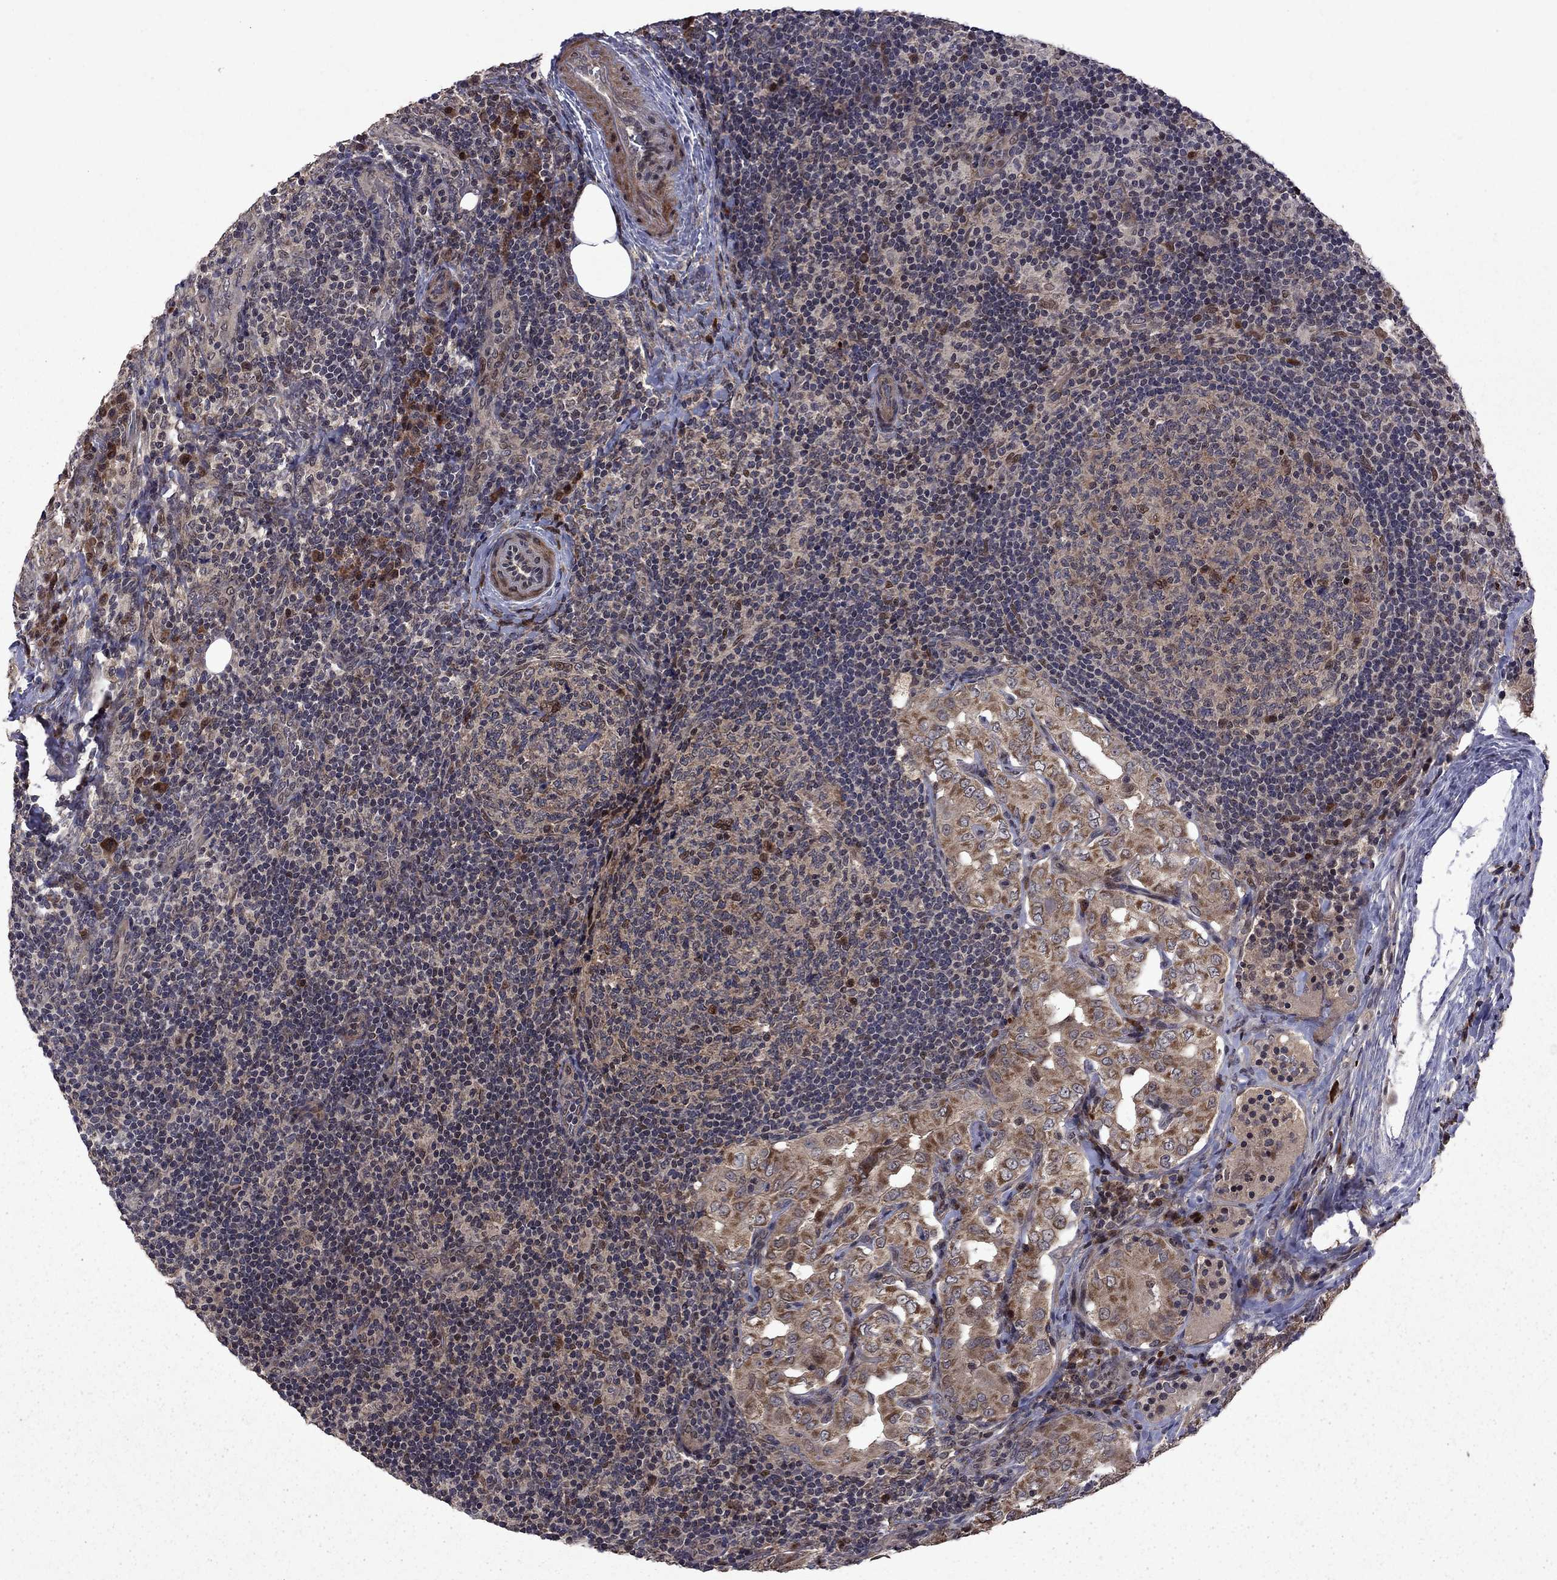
{"staining": {"intensity": "moderate", "quantity": ">75%", "location": "cytoplasmic/membranous"}, "tissue": "thyroid cancer", "cell_type": "Tumor cells", "image_type": "cancer", "snomed": [{"axis": "morphology", "description": "Papillary adenocarcinoma, NOS"}, {"axis": "topography", "description": "Thyroid gland"}], "caption": "The photomicrograph exhibits a brown stain indicating the presence of a protein in the cytoplasmic/membranous of tumor cells in thyroid cancer (papillary adenocarcinoma).", "gene": "IPP", "patient": {"sex": "male", "age": 61}}